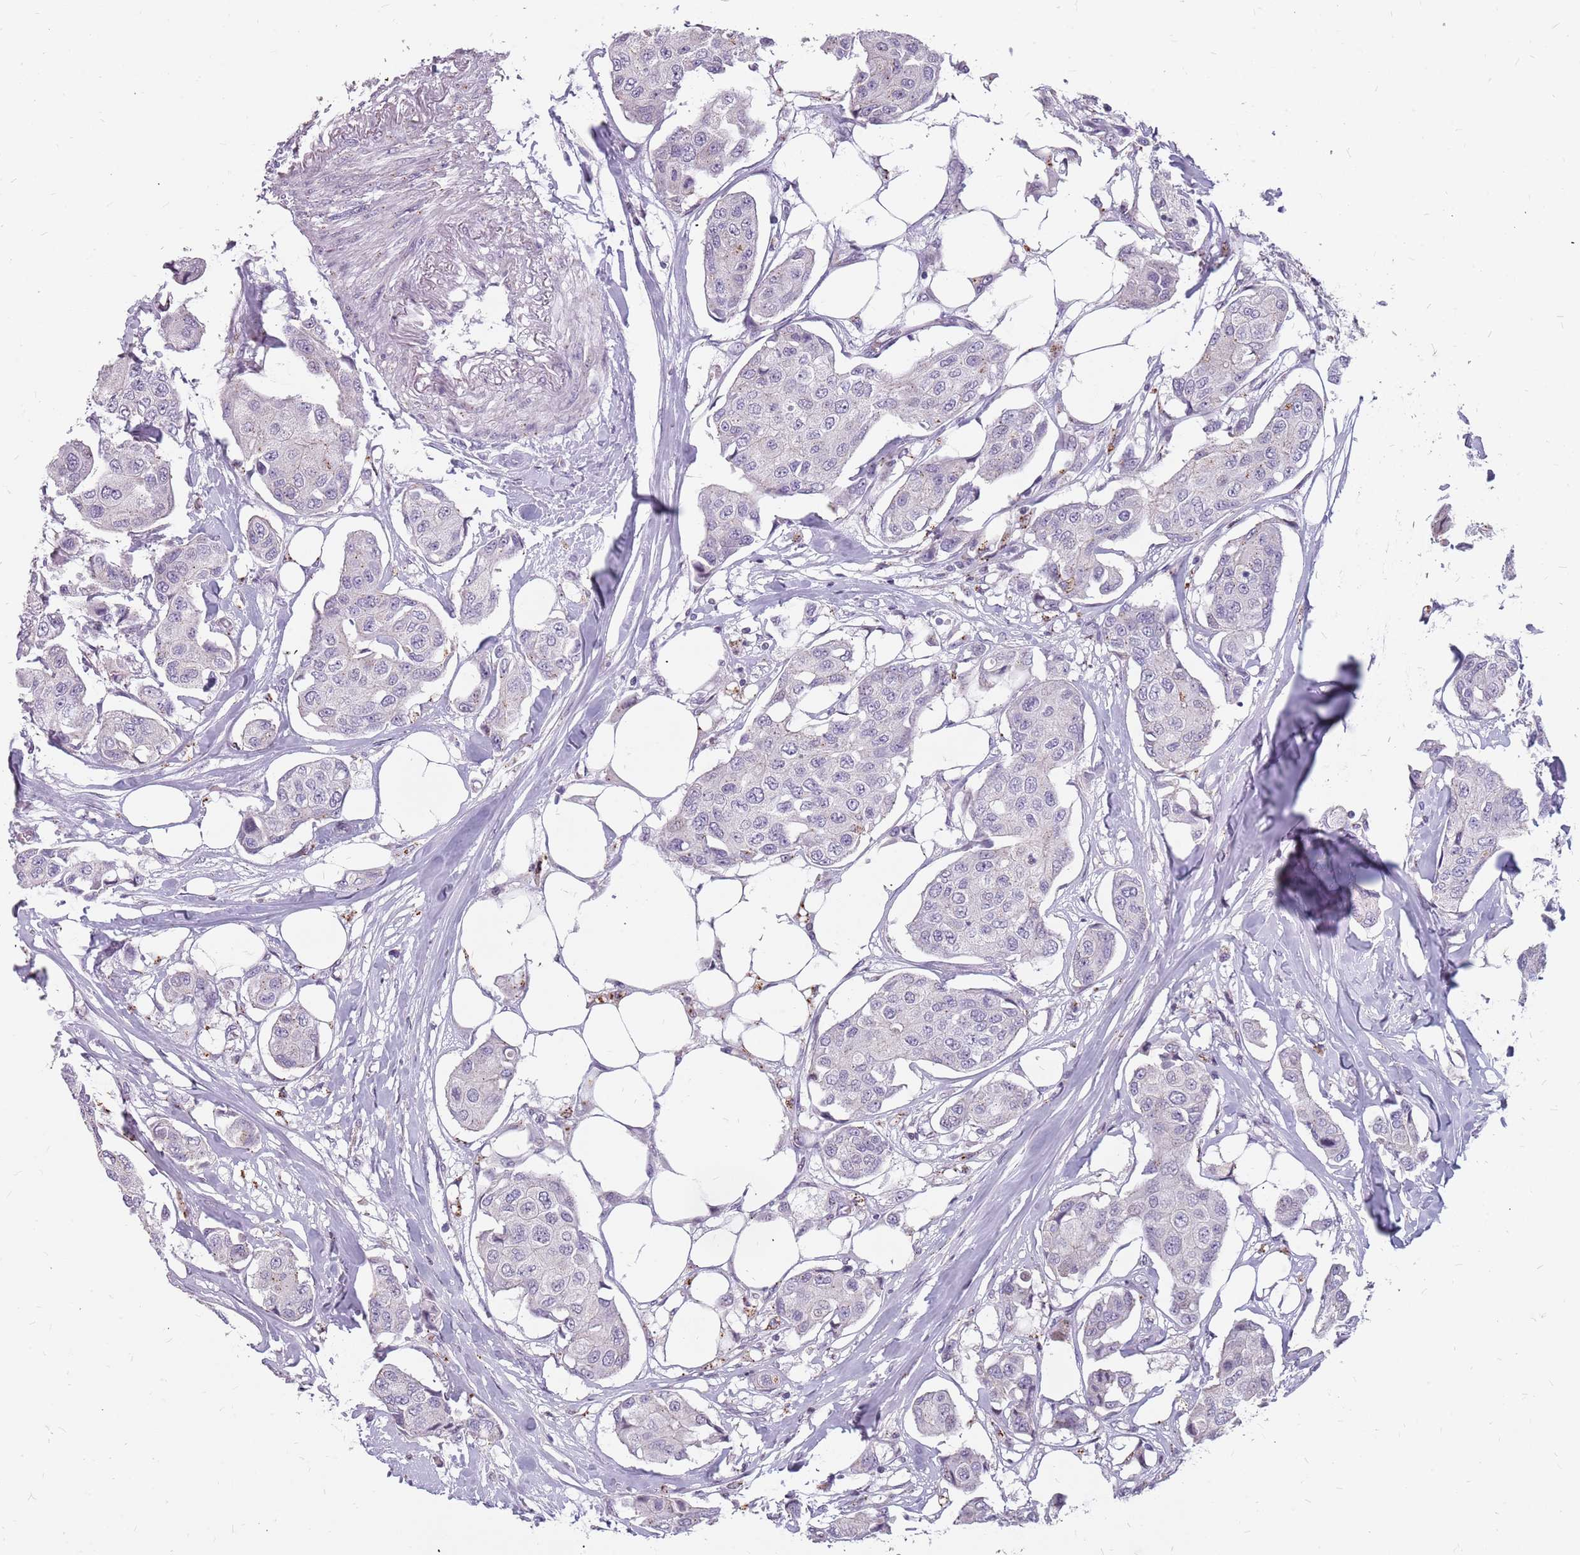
{"staining": {"intensity": "negative", "quantity": "none", "location": "none"}, "tissue": "breast cancer", "cell_type": "Tumor cells", "image_type": "cancer", "snomed": [{"axis": "morphology", "description": "Duct carcinoma"}, {"axis": "topography", "description": "Breast"}, {"axis": "topography", "description": "Lymph node"}], "caption": "Breast cancer stained for a protein using immunohistochemistry (IHC) displays no expression tumor cells.", "gene": "NEK6", "patient": {"sex": "female", "age": 80}}